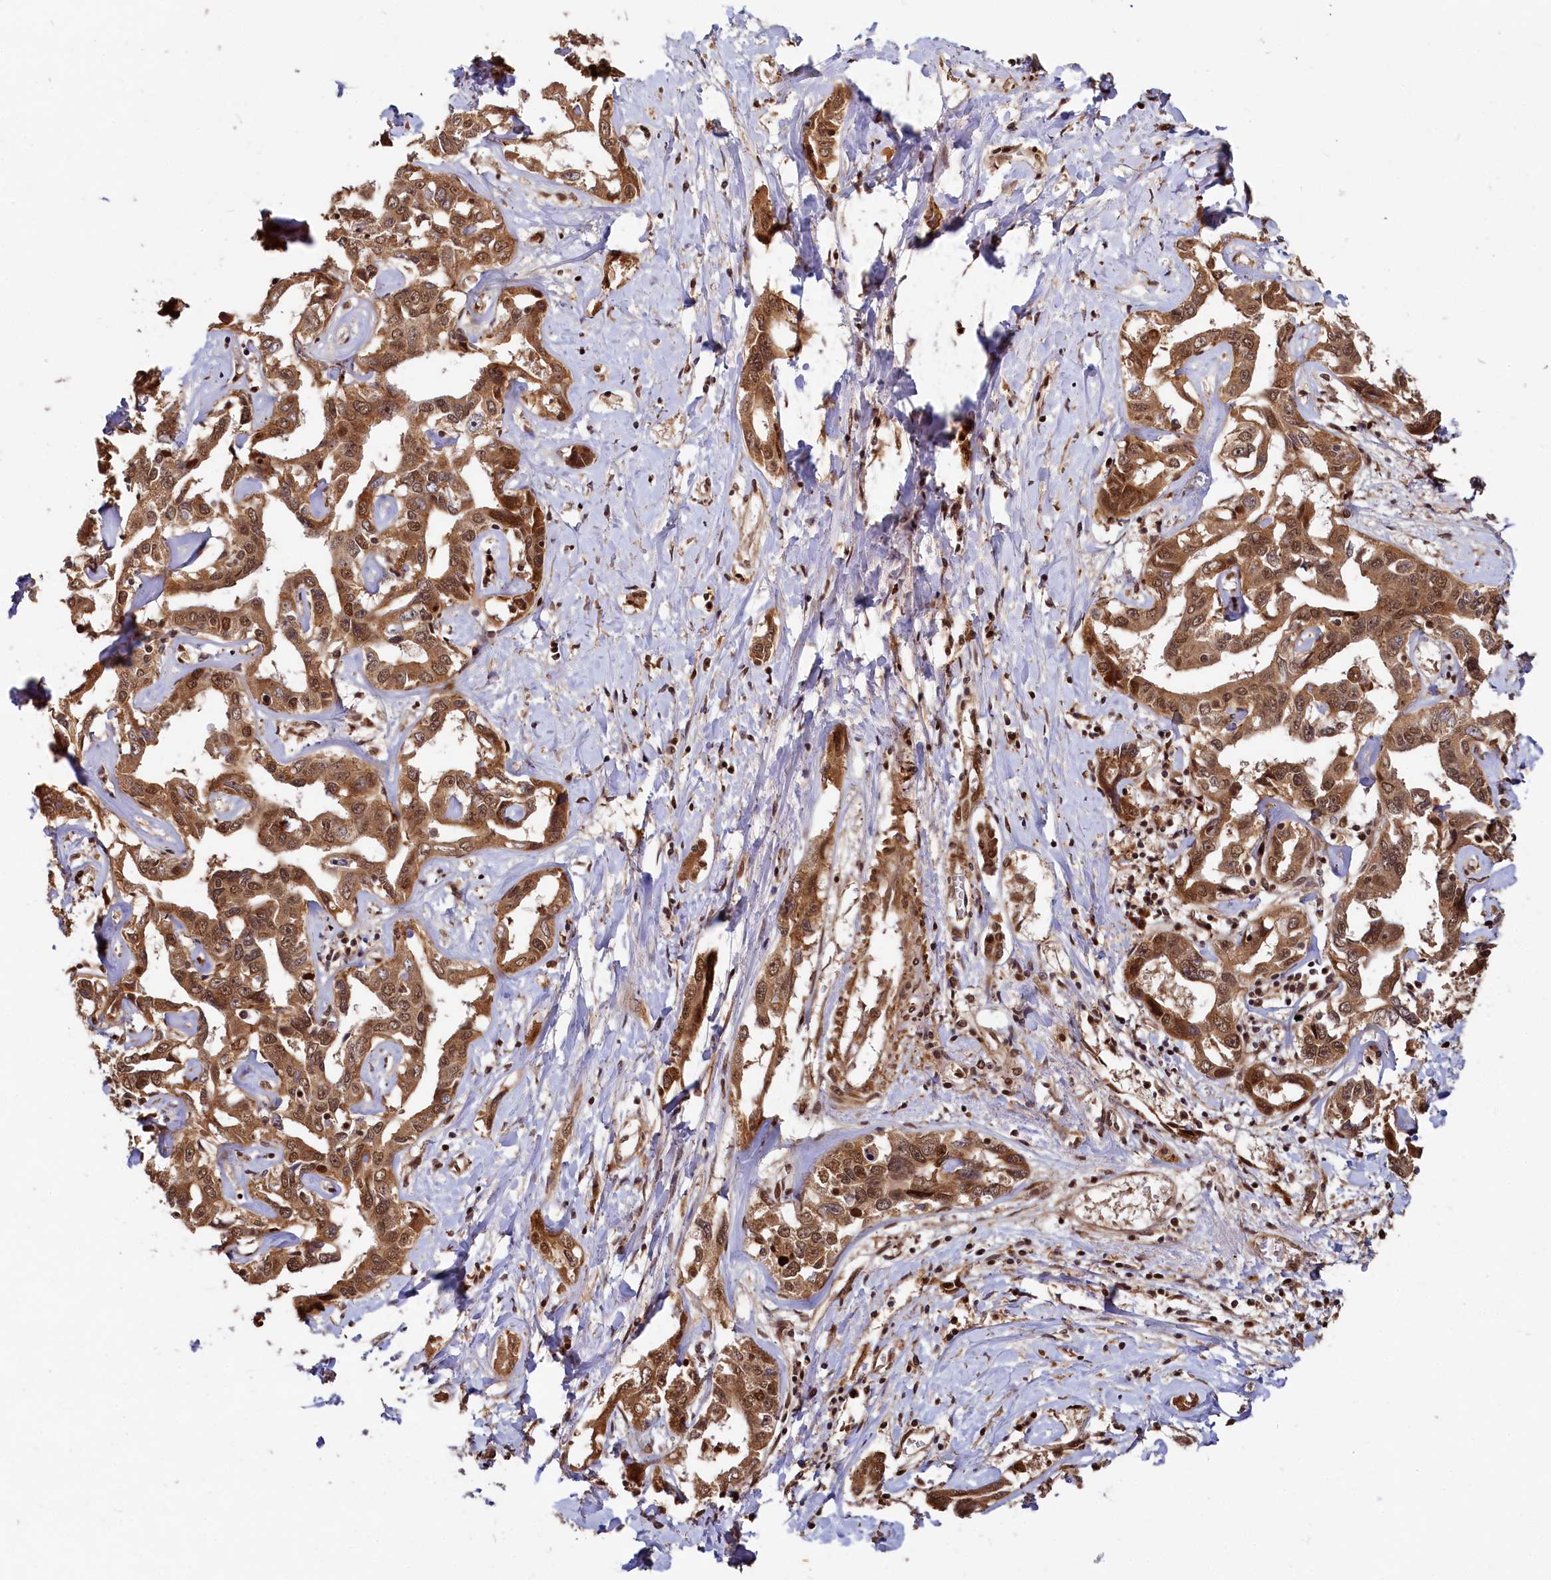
{"staining": {"intensity": "moderate", "quantity": ">75%", "location": "cytoplasmic/membranous,nuclear"}, "tissue": "liver cancer", "cell_type": "Tumor cells", "image_type": "cancer", "snomed": [{"axis": "morphology", "description": "Cholangiocarcinoma"}, {"axis": "topography", "description": "Liver"}], "caption": "This image demonstrates immunohistochemistry staining of liver cancer, with medium moderate cytoplasmic/membranous and nuclear positivity in approximately >75% of tumor cells.", "gene": "TRIM23", "patient": {"sex": "male", "age": 59}}